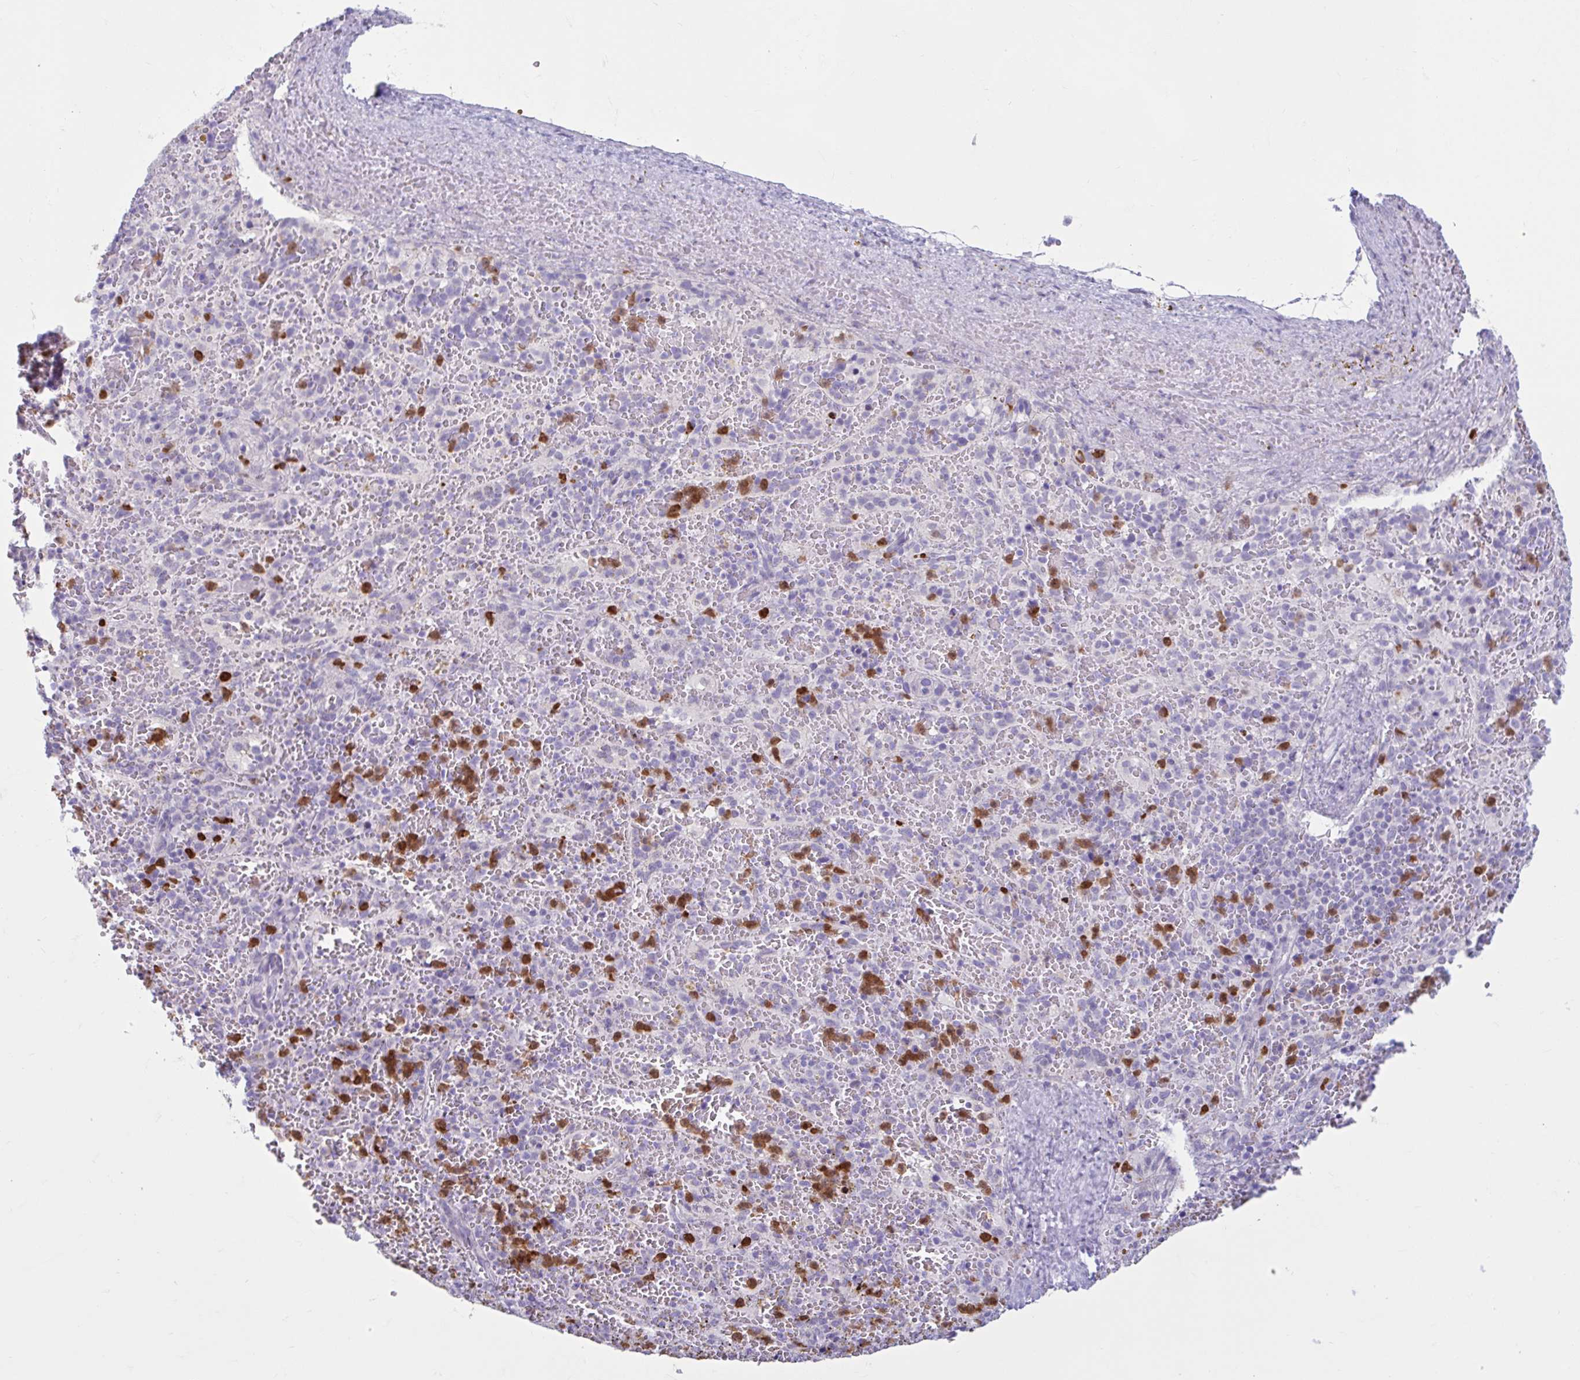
{"staining": {"intensity": "strong", "quantity": "25%-75%", "location": "cytoplasmic/membranous"}, "tissue": "spleen", "cell_type": "Cells in red pulp", "image_type": "normal", "snomed": [{"axis": "morphology", "description": "Normal tissue, NOS"}, {"axis": "topography", "description": "Spleen"}], "caption": "The photomicrograph displays immunohistochemical staining of benign spleen. There is strong cytoplasmic/membranous positivity is present in approximately 25%-75% of cells in red pulp.", "gene": "CEP120", "patient": {"sex": "female", "age": 50}}